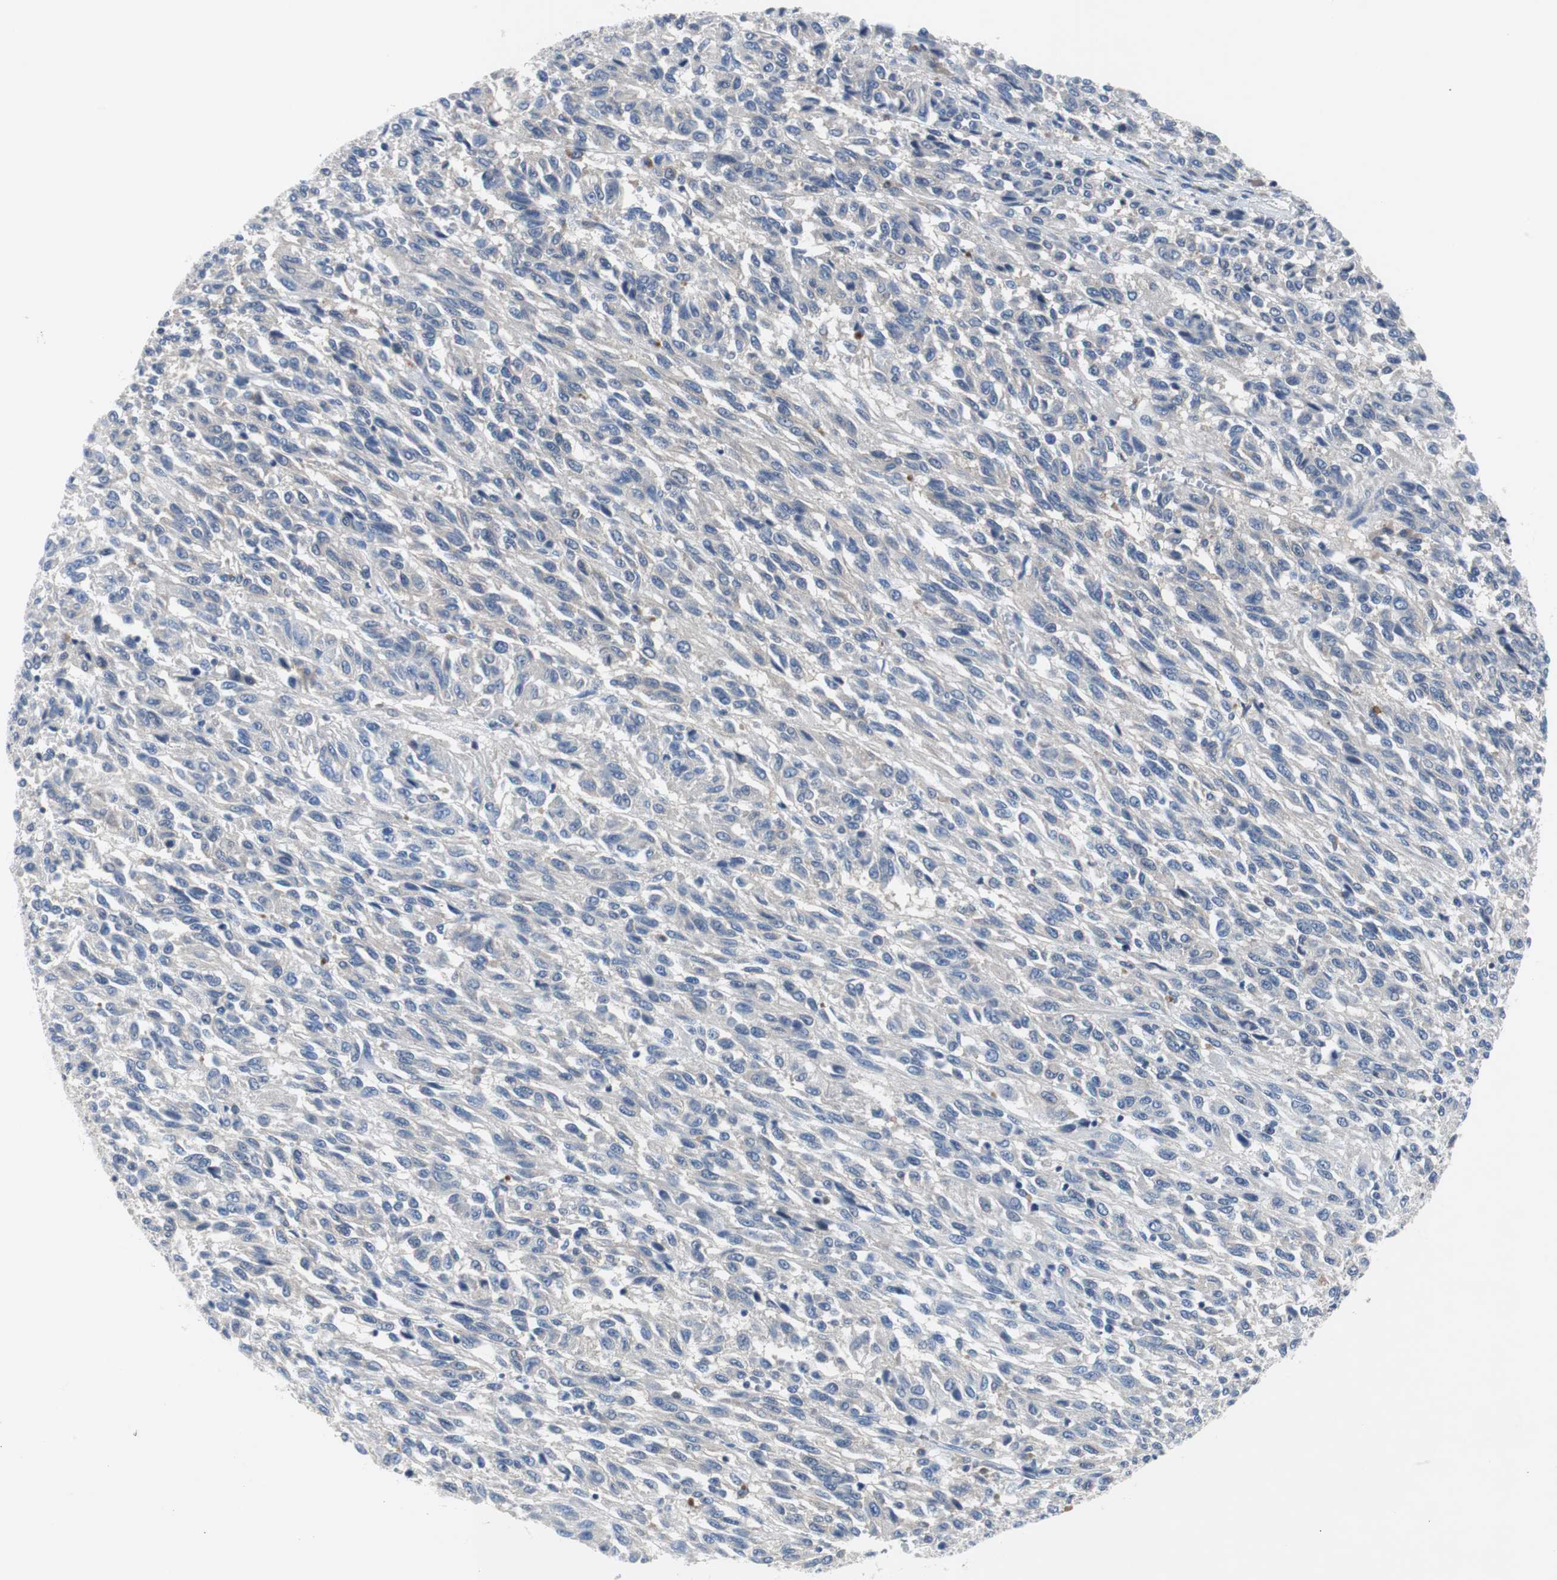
{"staining": {"intensity": "negative", "quantity": "none", "location": "none"}, "tissue": "melanoma", "cell_type": "Tumor cells", "image_type": "cancer", "snomed": [{"axis": "morphology", "description": "Malignant melanoma, Metastatic site"}, {"axis": "topography", "description": "Lung"}], "caption": "This is an immunohistochemistry (IHC) micrograph of melanoma. There is no expression in tumor cells.", "gene": "EEF2K", "patient": {"sex": "male", "age": 64}}